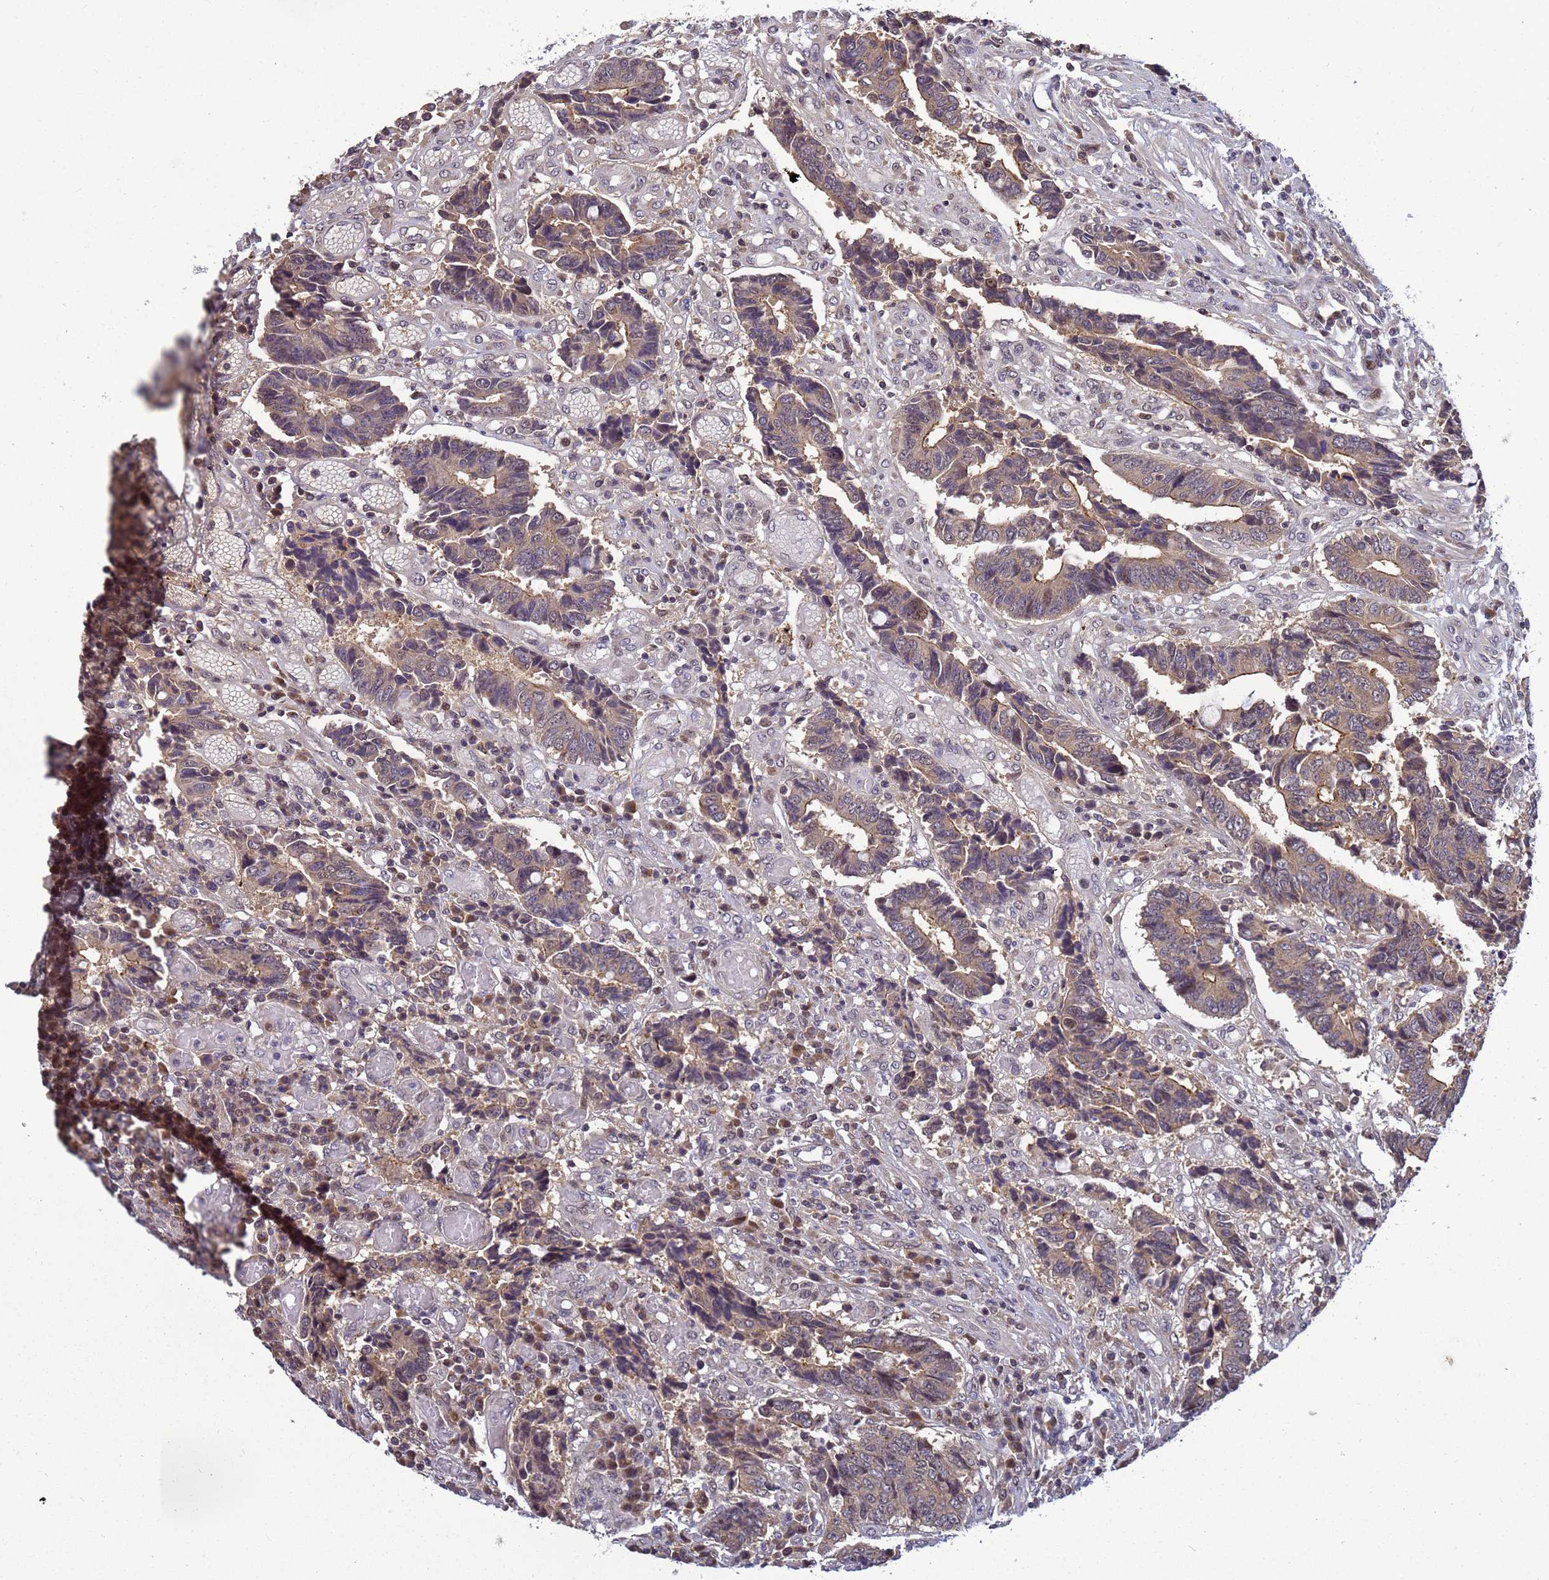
{"staining": {"intensity": "weak", "quantity": "25%-75%", "location": "cytoplasmic/membranous,nuclear"}, "tissue": "colorectal cancer", "cell_type": "Tumor cells", "image_type": "cancer", "snomed": [{"axis": "morphology", "description": "Adenocarcinoma, NOS"}, {"axis": "topography", "description": "Rectum"}], "caption": "Protein expression analysis of colorectal cancer (adenocarcinoma) exhibits weak cytoplasmic/membranous and nuclear staining in approximately 25%-75% of tumor cells.", "gene": "TMEM74B", "patient": {"sex": "male", "age": 84}}